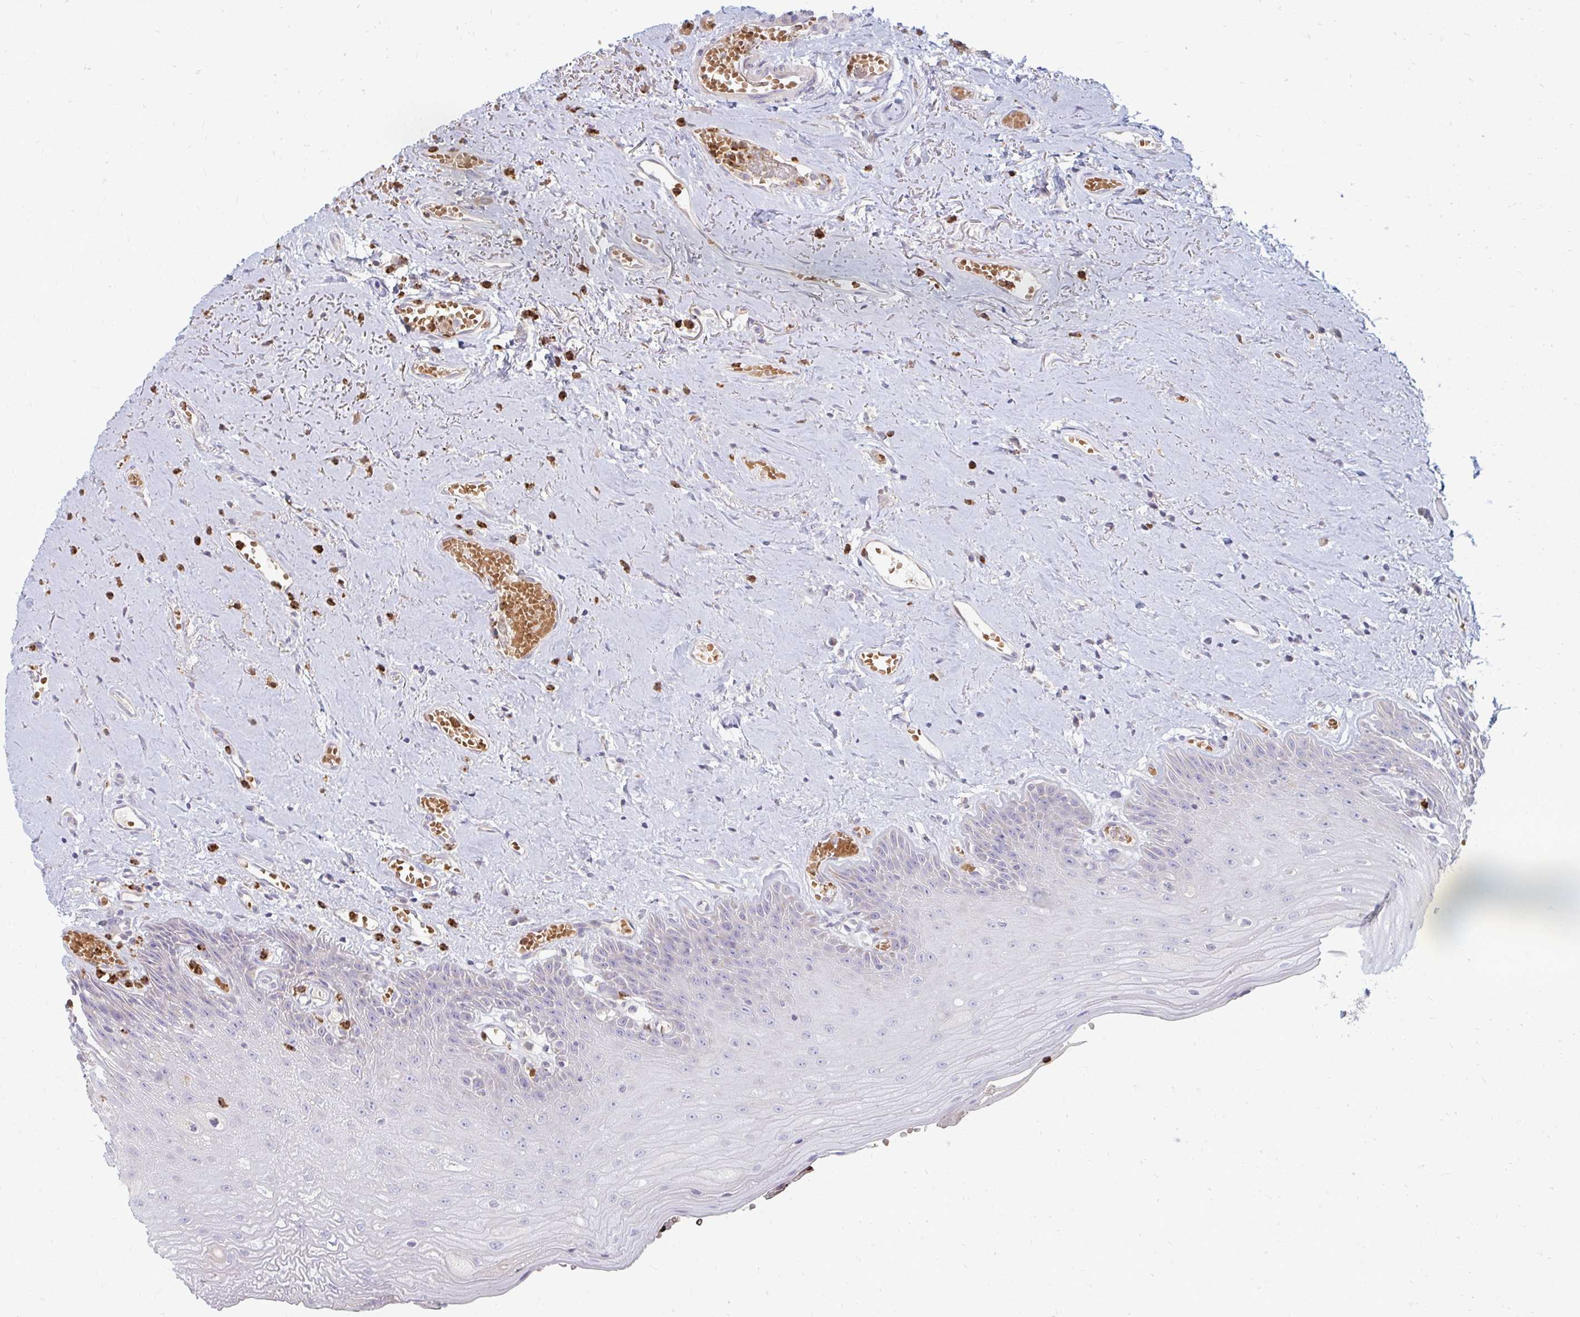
{"staining": {"intensity": "weak", "quantity": "<25%", "location": "cytoplasmic/membranous"}, "tissue": "oral mucosa", "cell_type": "Squamous epithelial cells", "image_type": "normal", "snomed": [{"axis": "morphology", "description": "Normal tissue, NOS"}, {"axis": "morphology", "description": "Squamous cell carcinoma, NOS"}, {"axis": "topography", "description": "Oral tissue"}, {"axis": "topography", "description": "Peripheral nerve tissue"}, {"axis": "topography", "description": "Head-Neck"}], "caption": "A histopathology image of oral mucosa stained for a protein reveals no brown staining in squamous epithelial cells.", "gene": "RAB33A", "patient": {"sex": "female", "age": 59}}